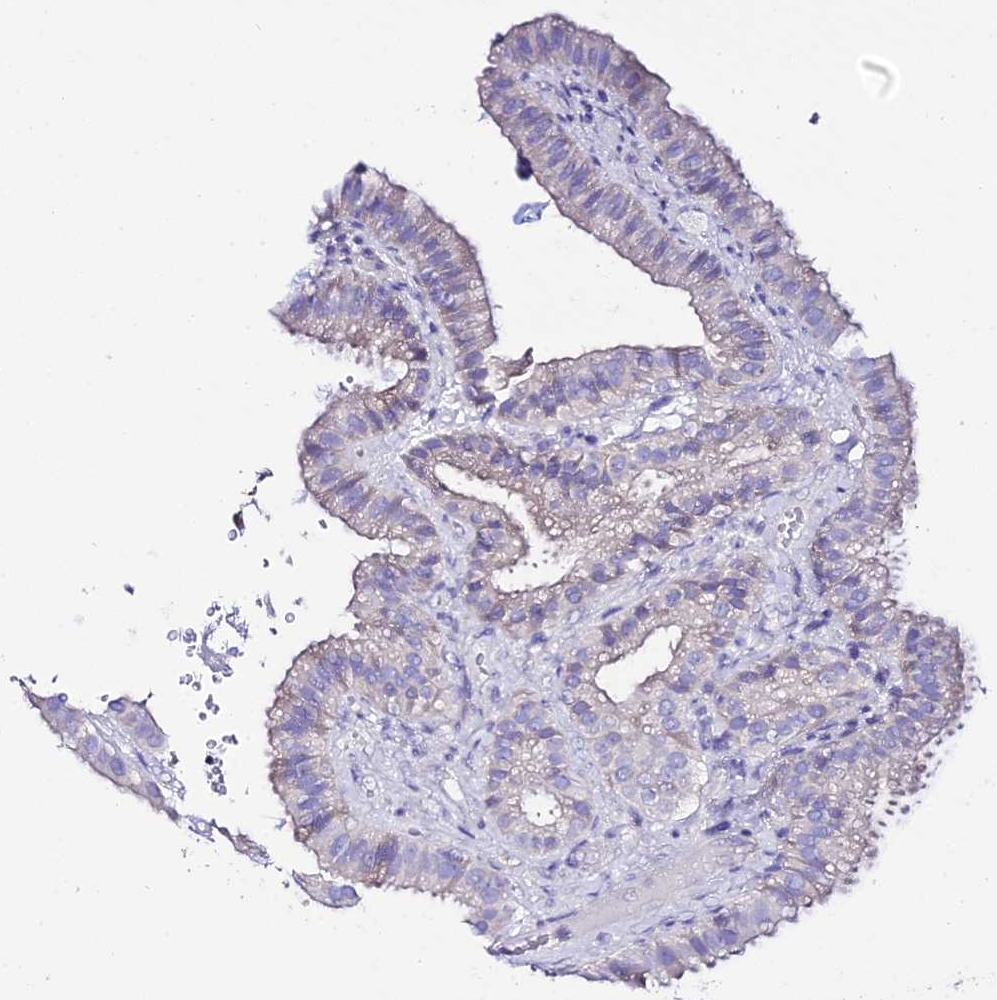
{"staining": {"intensity": "weak", "quantity": "<25%", "location": "cytoplasmic/membranous"}, "tissue": "gallbladder", "cell_type": "Glandular cells", "image_type": "normal", "snomed": [{"axis": "morphology", "description": "Normal tissue, NOS"}, {"axis": "topography", "description": "Gallbladder"}], "caption": "Glandular cells show no significant staining in normal gallbladder. (Brightfield microscopy of DAB (3,3'-diaminobenzidine) immunohistochemistry (IHC) at high magnification).", "gene": "TMEM117", "patient": {"sex": "female", "age": 61}}